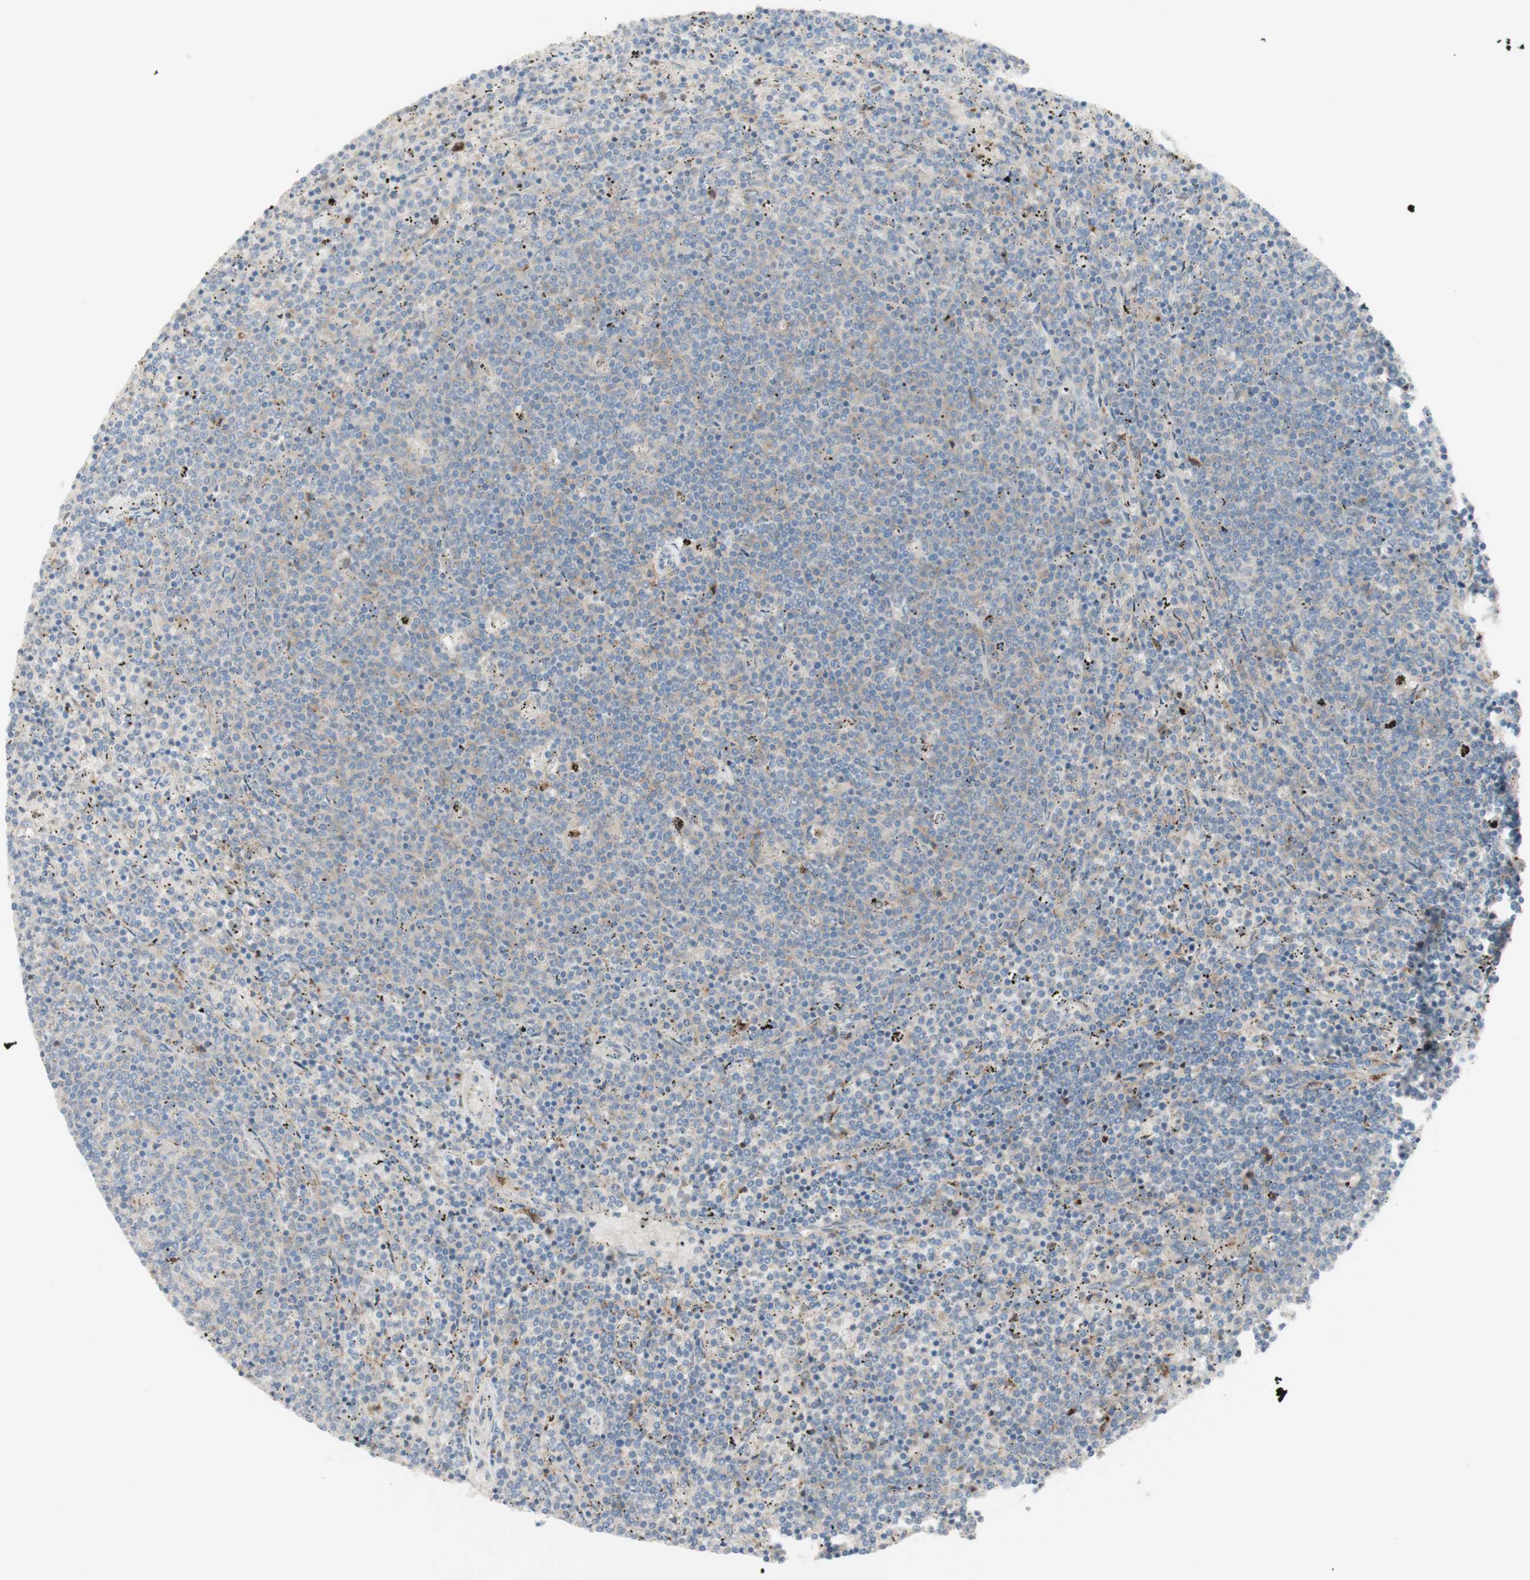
{"staining": {"intensity": "weak", "quantity": "25%-75%", "location": "cytoplasmic/membranous"}, "tissue": "lymphoma", "cell_type": "Tumor cells", "image_type": "cancer", "snomed": [{"axis": "morphology", "description": "Malignant lymphoma, non-Hodgkin's type, Low grade"}, {"axis": "topography", "description": "Spleen"}], "caption": "Tumor cells display low levels of weak cytoplasmic/membranous staining in approximately 25%-75% of cells in human malignant lymphoma, non-Hodgkin's type (low-grade).", "gene": "MANEA", "patient": {"sex": "female", "age": 50}}